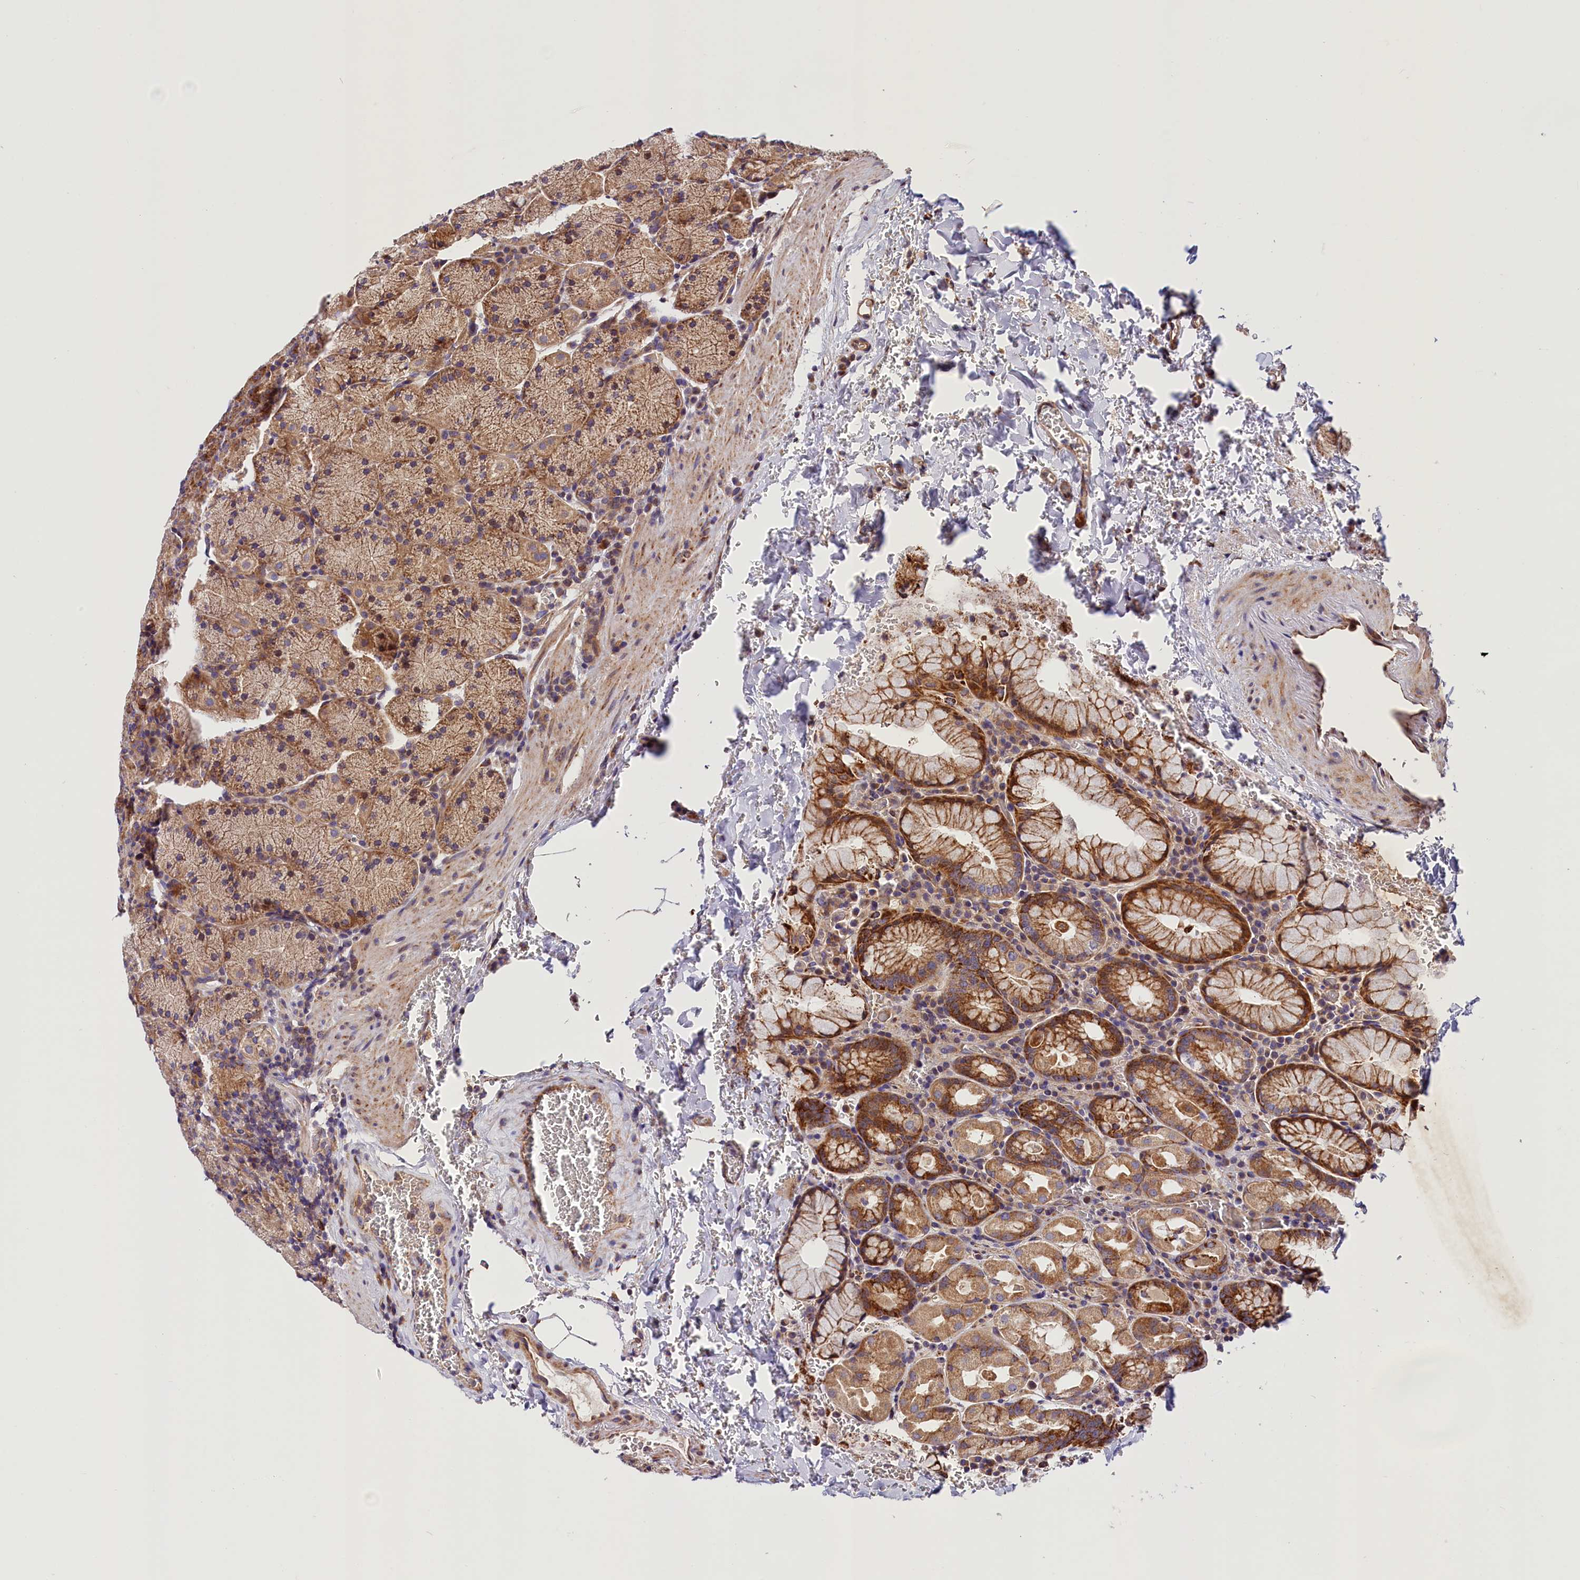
{"staining": {"intensity": "strong", "quantity": "25%-75%", "location": "cytoplasmic/membranous"}, "tissue": "stomach", "cell_type": "Glandular cells", "image_type": "normal", "snomed": [{"axis": "morphology", "description": "Normal tissue, NOS"}, {"axis": "topography", "description": "Stomach, upper"}, {"axis": "topography", "description": "Stomach, lower"}], "caption": "Stomach stained with DAB (3,3'-diaminobenzidine) immunohistochemistry exhibits high levels of strong cytoplasmic/membranous positivity in about 25%-75% of glandular cells.", "gene": "ARMC6", "patient": {"sex": "male", "age": 80}}